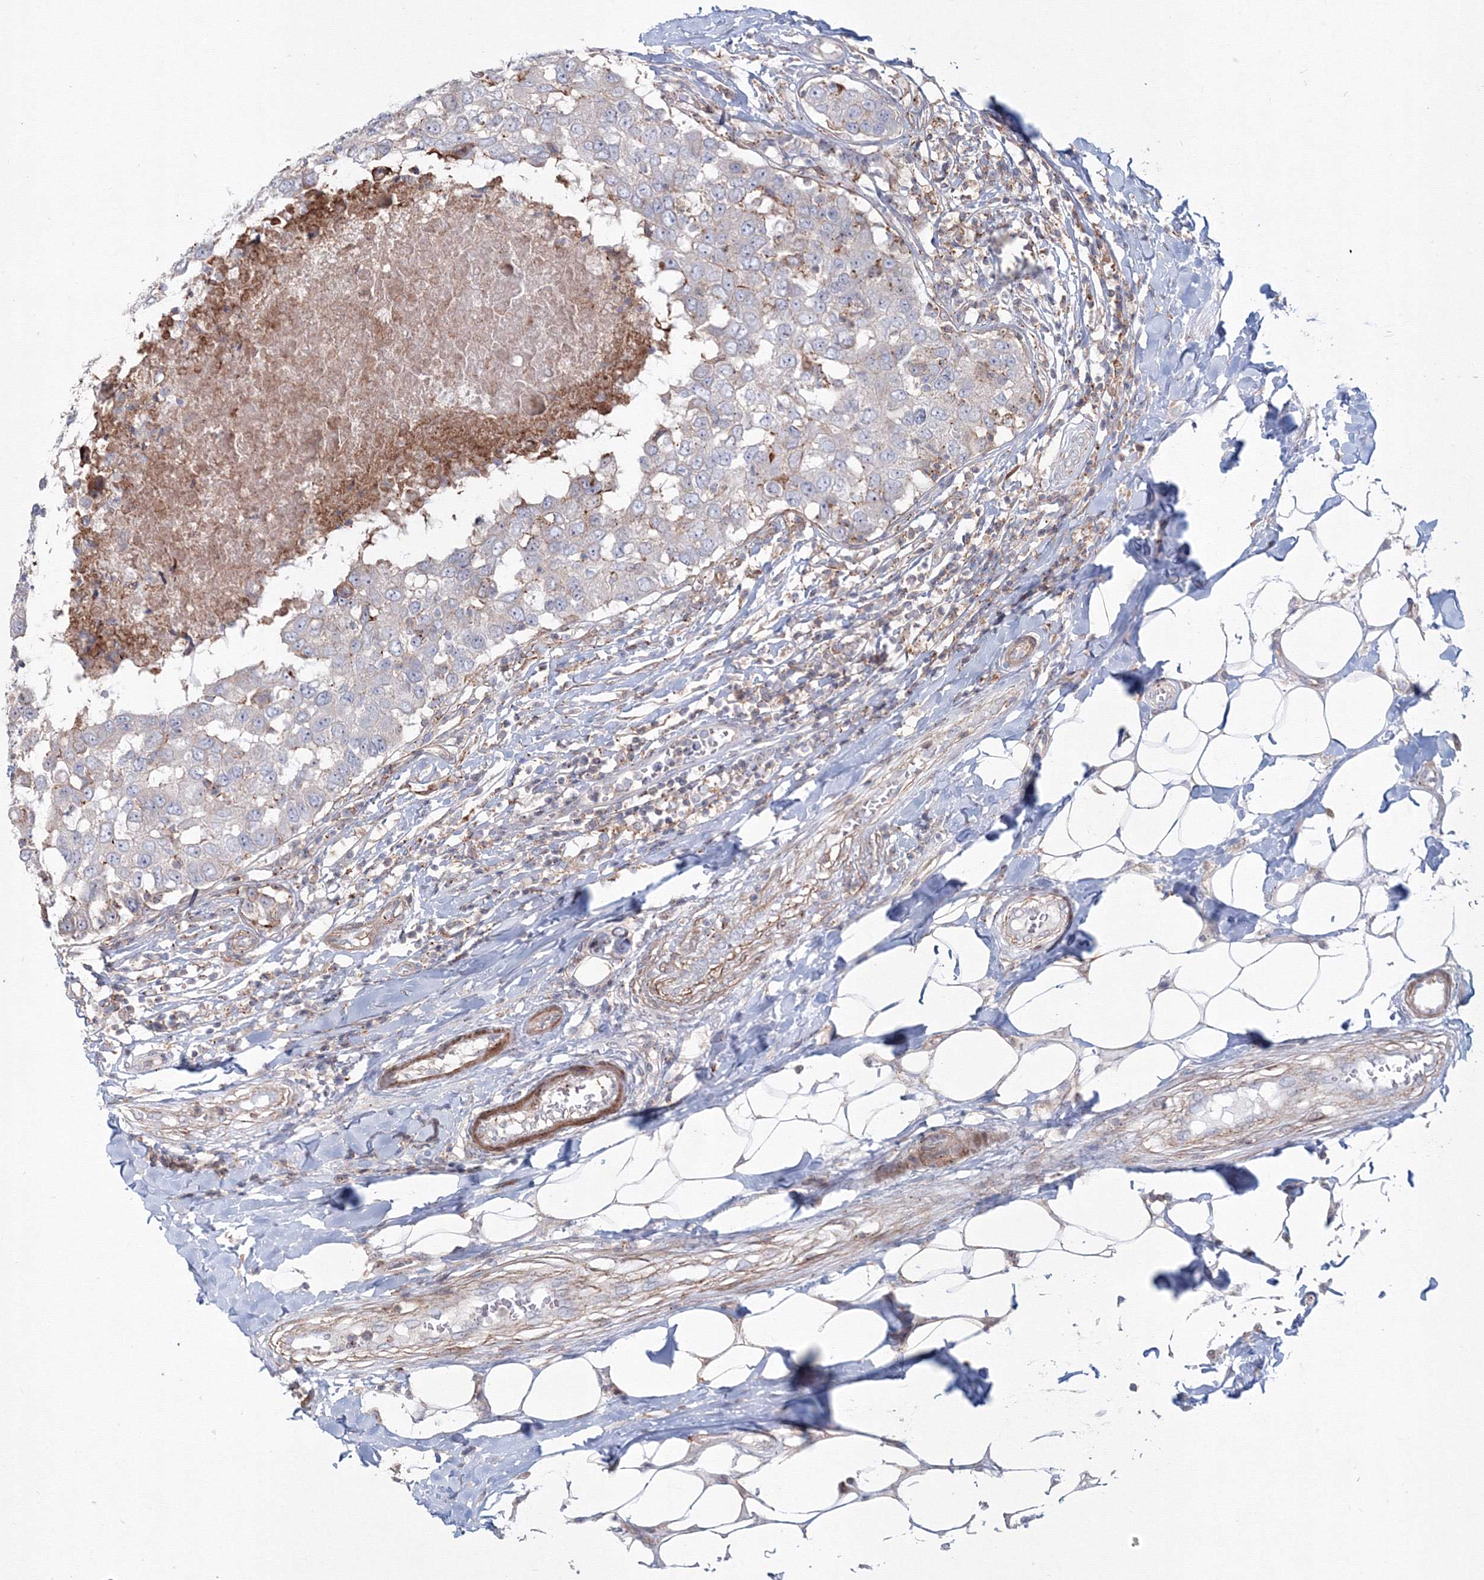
{"staining": {"intensity": "negative", "quantity": "none", "location": "none"}, "tissue": "breast cancer", "cell_type": "Tumor cells", "image_type": "cancer", "snomed": [{"axis": "morphology", "description": "Duct carcinoma"}, {"axis": "topography", "description": "Breast"}], "caption": "This is an immunohistochemistry image of breast cancer. There is no positivity in tumor cells.", "gene": "SH3PXD2A", "patient": {"sex": "female", "age": 27}}